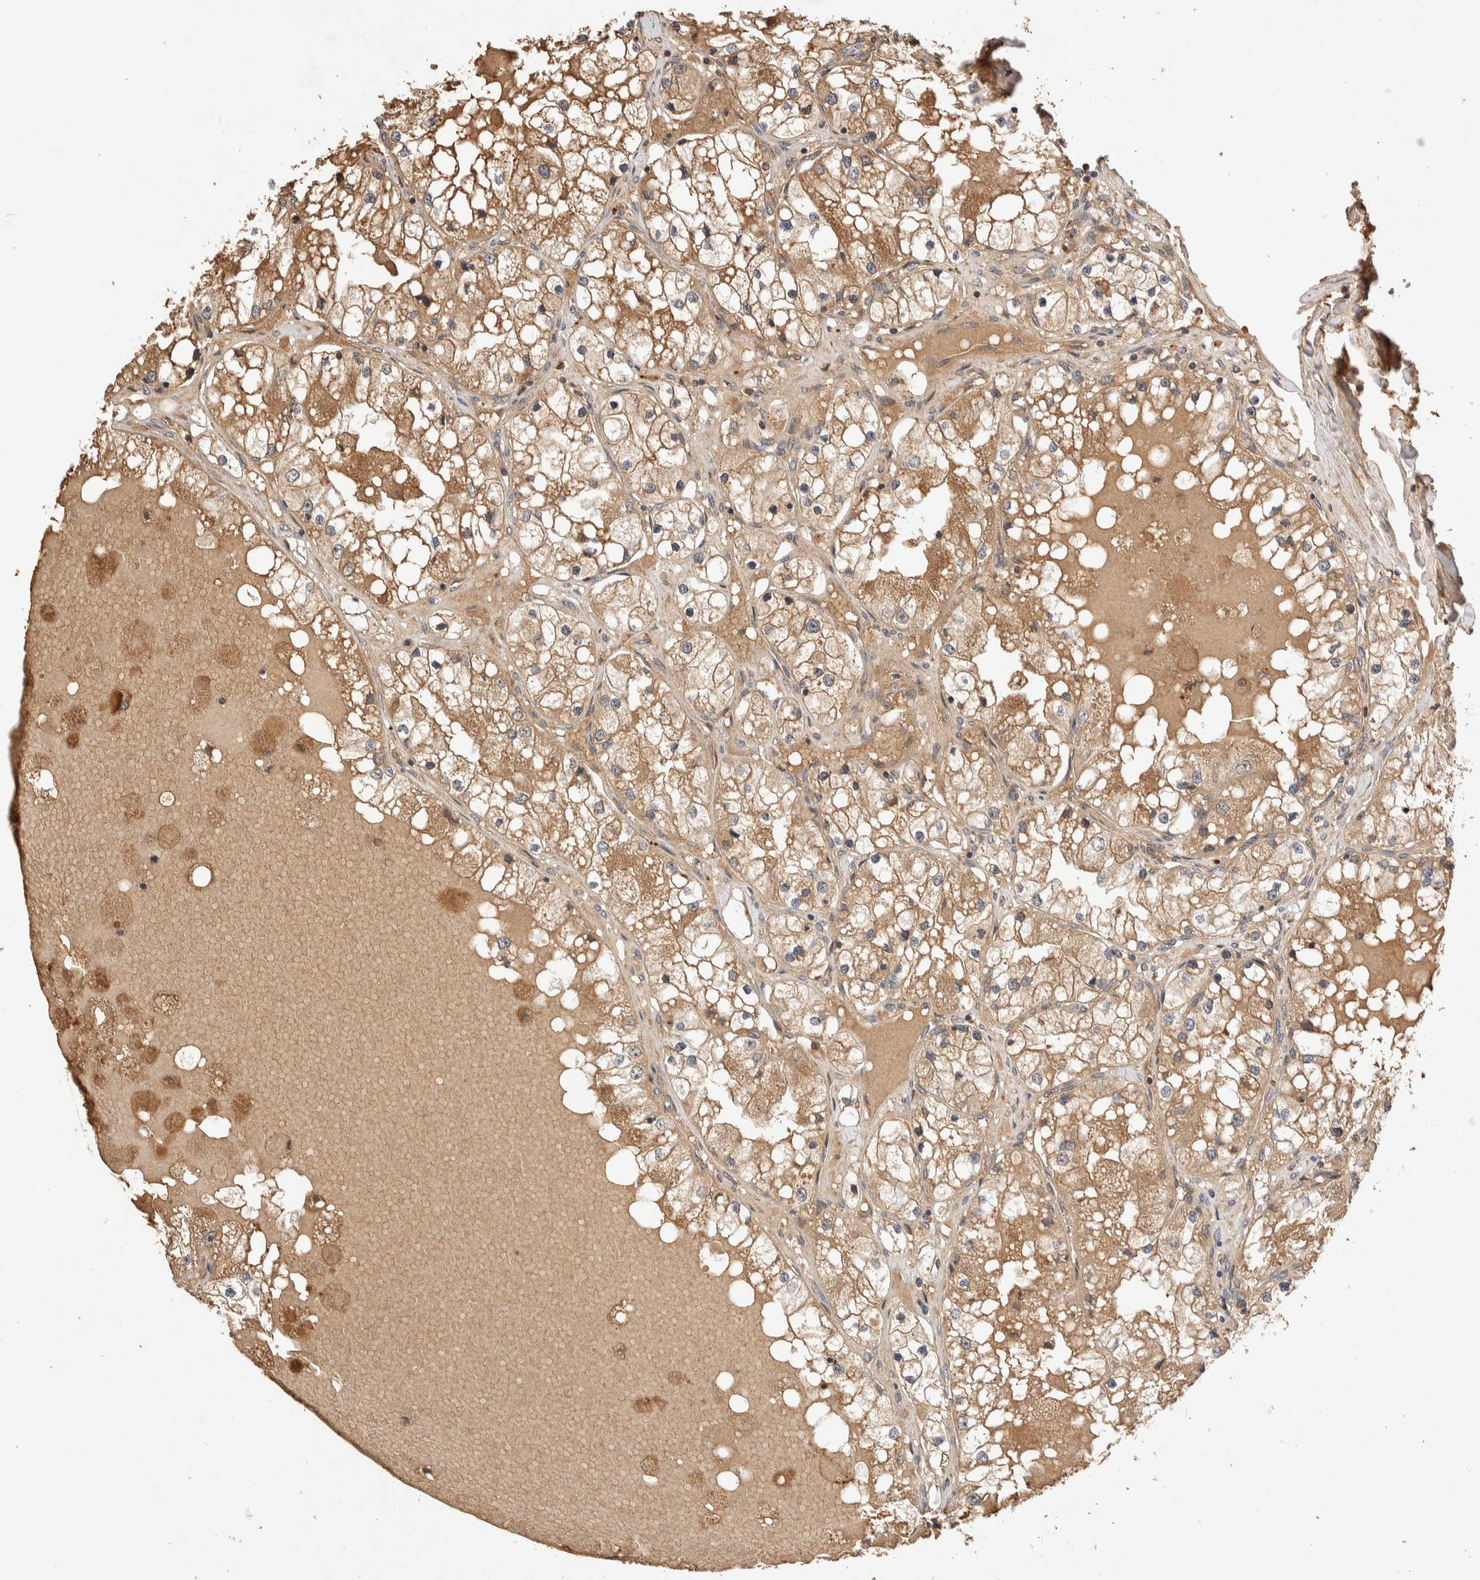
{"staining": {"intensity": "moderate", "quantity": ">75%", "location": "cytoplasmic/membranous"}, "tissue": "renal cancer", "cell_type": "Tumor cells", "image_type": "cancer", "snomed": [{"axis": "morphology", "description": "Adenocarcinoma, NOS"}, {"axis": "topography", "description": "Kidney"}], "caption": "Moderate cytoplasmic/membranous protein positivity is present in approximately >75% of tumor cells in adenocarcinoma (renal). The protein of interest is shown in brown color, while the nuclei are stained blue.", "gene": "NSMAF", "patient": {"sex": "male", "age": 68}}